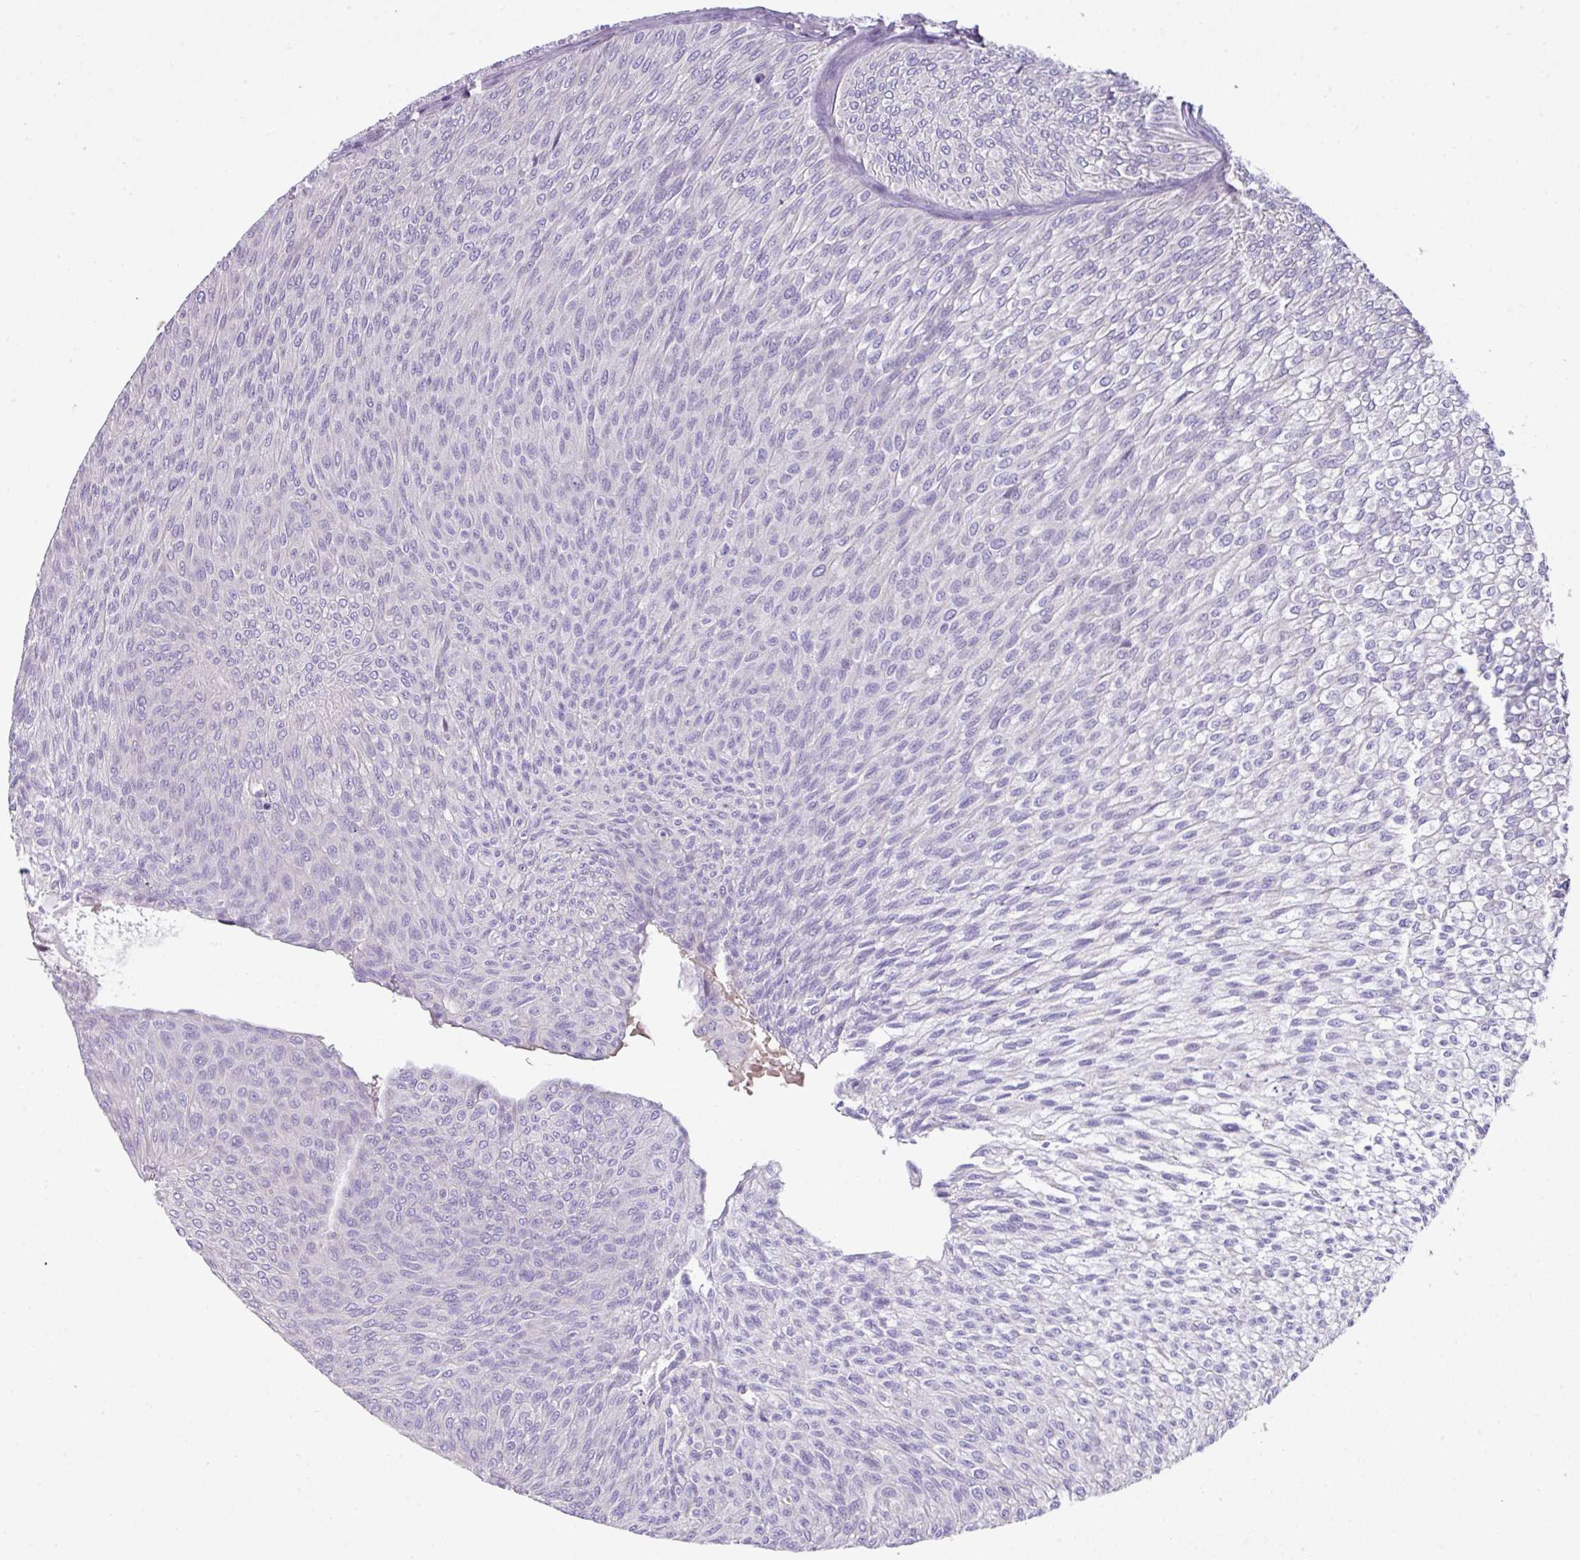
{"staining": {"intensity": "negative", "quantity": "none", "location": "none"}, "tissue": "urothelial cancer", "cell_type": "Tumor cells", "image_type": "cancer", "snomed": [{"axis": "morphology", "description": "Urothelial carcinoma, Low grade"}, {"axis": "topography", "description": "Urinary bladder"}], "caption": "Immunohistochemistry photomicrograph of neoplastic tissue: urothelial carcinoma (low-grade) stained with DAB exhibits no significant protein expression in tumor cells. The staining was performed using DAB (3,3'-diaminobenzidine) to visualize the protein expression in brown, while the nuclei were stained in blue with hematoxylin (Magnification: 20x).", "gene": "OR6C6", "patient": {"sex": "male", "age": 91}}